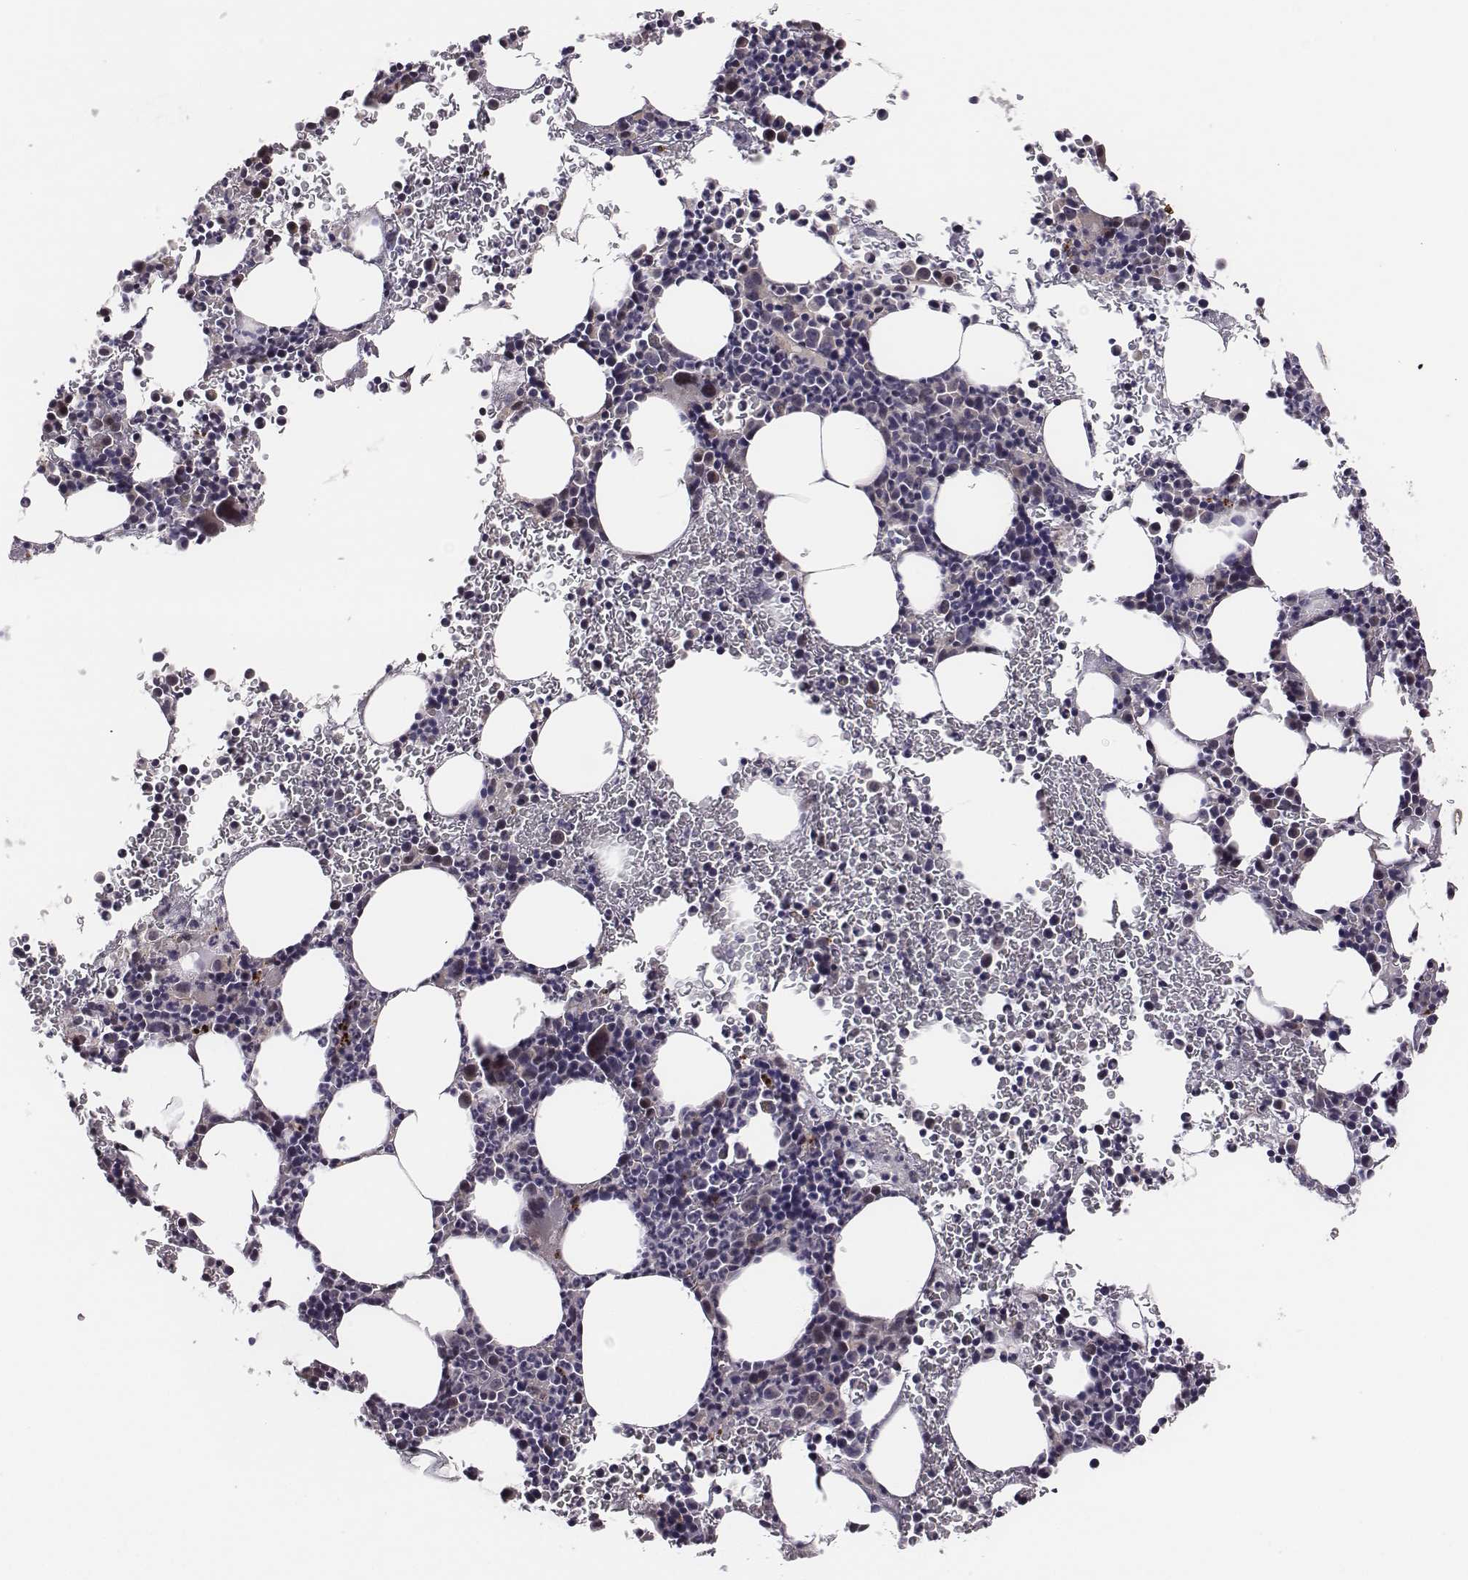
{"staining": {"intensity": "moderate", "quantity": "<25%", "location": "cytoplasmic/membranous"}, "tissue": "bone marrow", "cell_type": "Hematopoietic cells", "image_type": "normal", "snomed": [{"axis": "morphology", "description": "Normal tissue, NOS"}, {"axis": "topography", "description": "Bone marrow"}], "caption": "The histopathology image exhibits staining of normal bone marrow, revealing moderate cytoplasmic/membranous protein expression (brown color) within hematopoietic cells. Nuclei are stained in blue.", "gene": "SMURF2", "patient": {"sex": "male", "age": 81}}